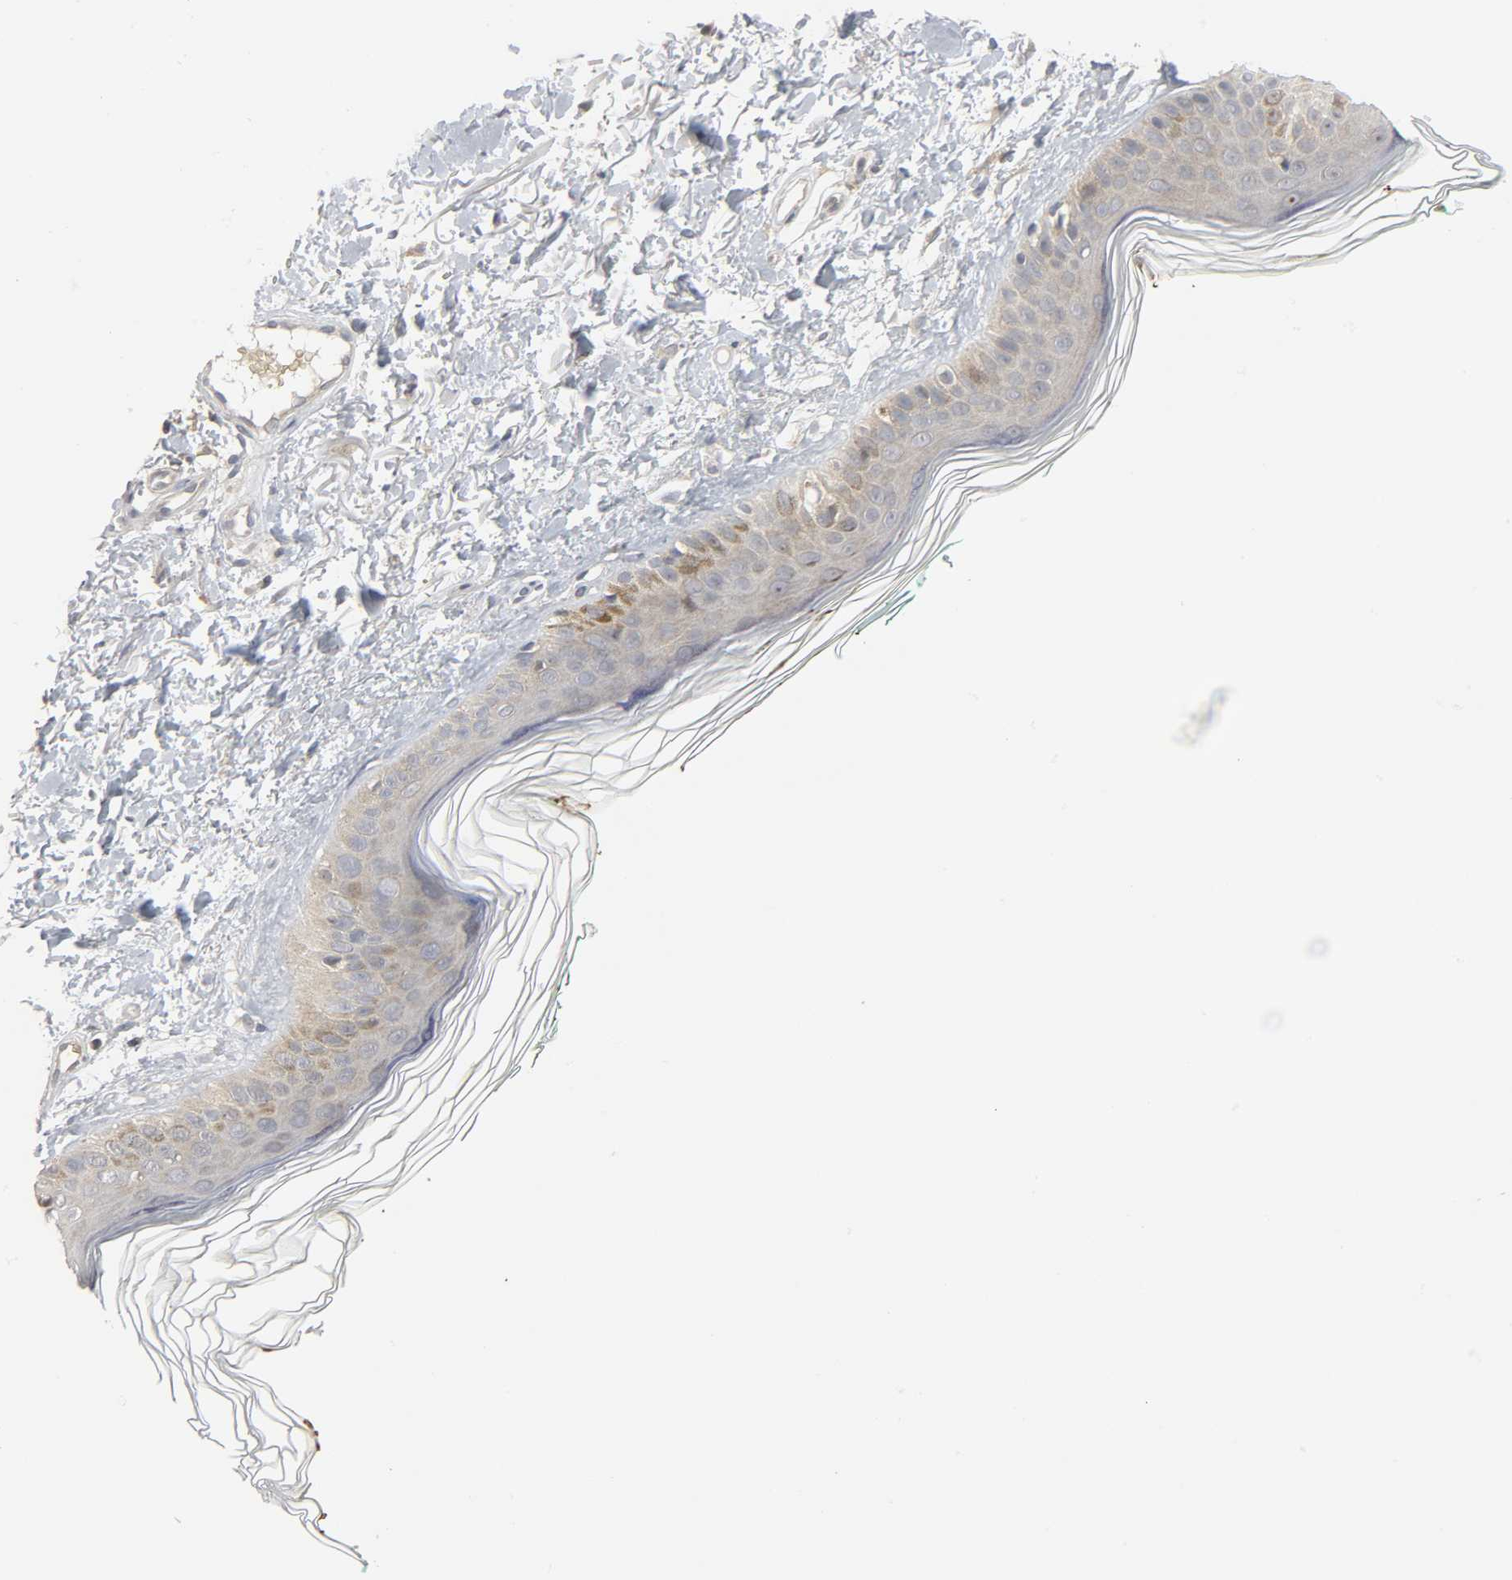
{"staining": {"intensity": "negative", "quantity": "none", "location": "none"}, "tissue": "skin", "cell_type": "Fibroblasts", "image_type": "normal", "snomed": [{"axis": "morphology", "description": "Normal tissue, NOS"}, {"axis": "topography", "description": "Skin"}], "caption": "Immunohistochemistry (IHC) photomicrograph of benign skin: skin stained with DAB displays no significant protein positivity in fibroblasts.", "gene": "PLEKHA2", "patient": {"sex": "male", "age": 71}}